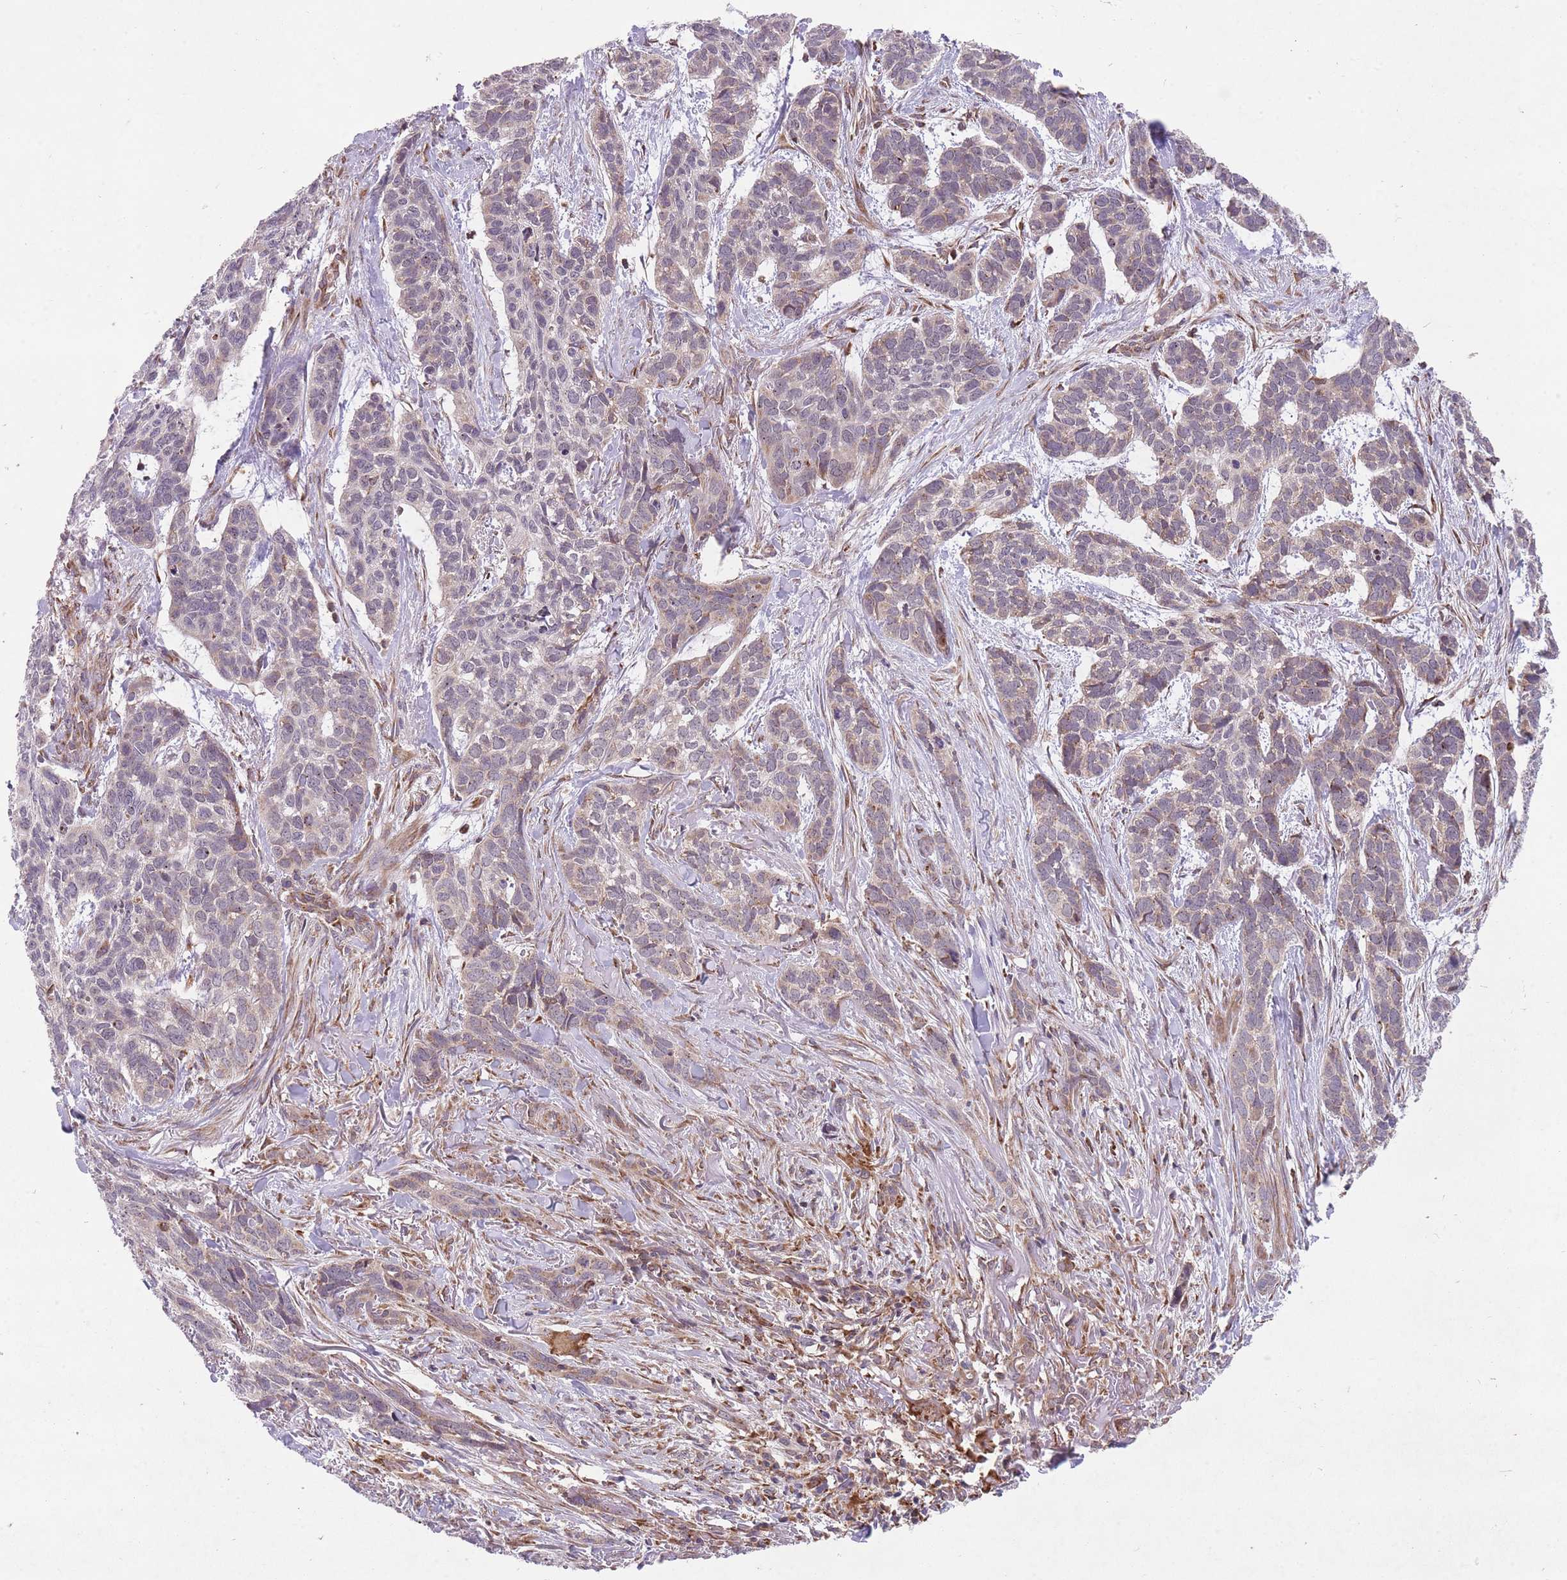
{"staining": {"intensity": "negative", "quantity": "none", "location": "none"}, "tissue": "skin cancer", "cell_type": "Tumor cells", "image_type": "cancer", "snomed": [{"axis": "morphology", "description": "Basal cell carcinoma"}, {"axis": "topography", "description": "Skin"}], "caption": "Skin basal cell carcinoma stained for a protein using immunohistochemistry (IHC) reveals no expression tumor cells.", "gene": "TTLL3", "patient": {"sex": "male", "age": 86}}